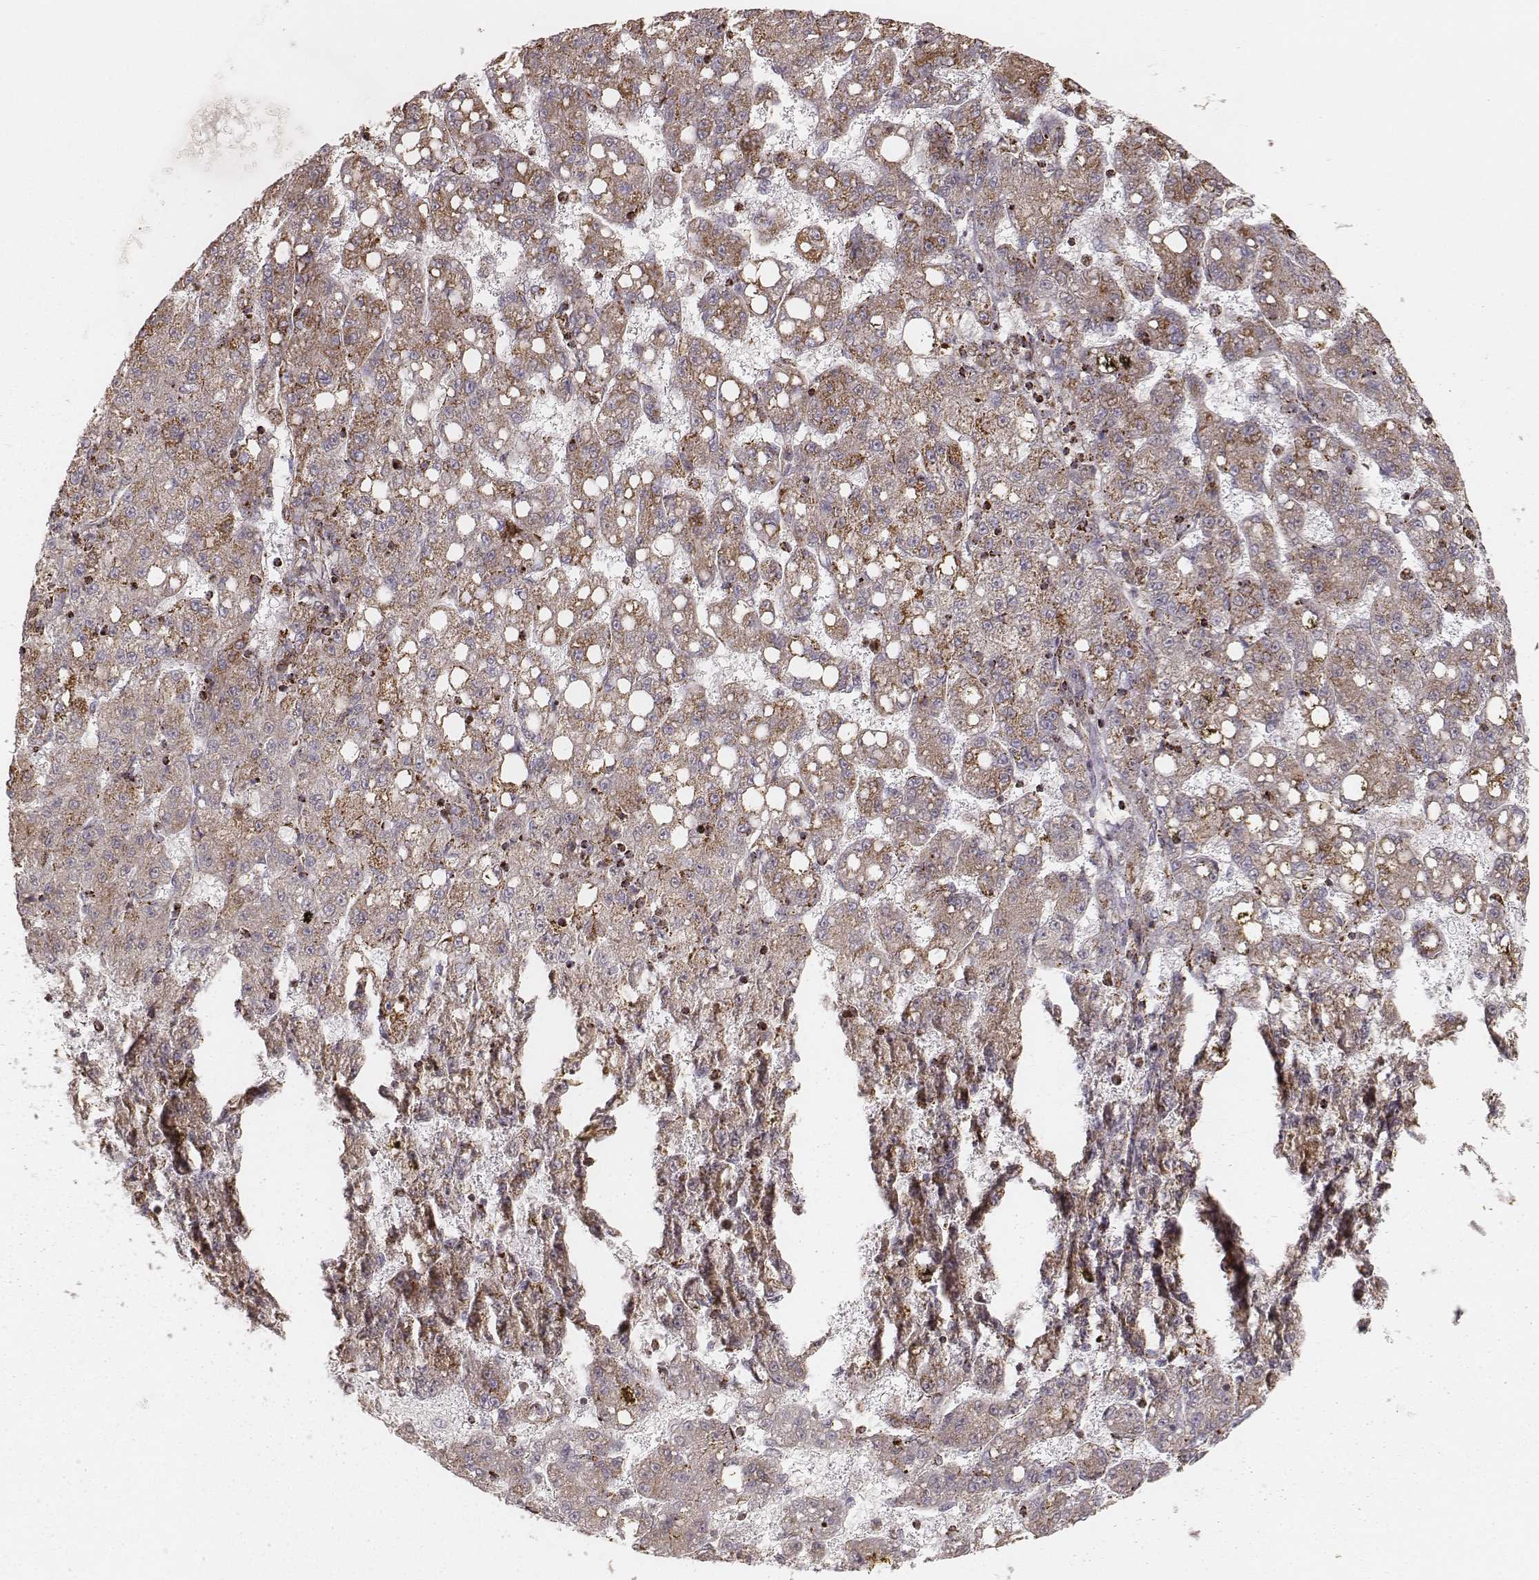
{"staining": {"intensity": "weak", "quantity": ">75%", "location": "cytoplasmic/membranous"}, "tissue": "liver cancer", "cell_type": "Tumor cells", "image_type": "cancer", "snomed": [{"axis": "morphology", "description": "Carcinoma, Hepatocellular, NOS"}, {"axis": "topography", "description": "Liver"}], "caption": "An immunohistochemistry micrograph of tumor tissue is shown. Protein staining in brown labels weak cytoplasmic/membranous positivity in hepatocellular carcinoma (liver) within tumor cells.", "gene": "CS", "patient": {"sex": "female", "age": 65}}